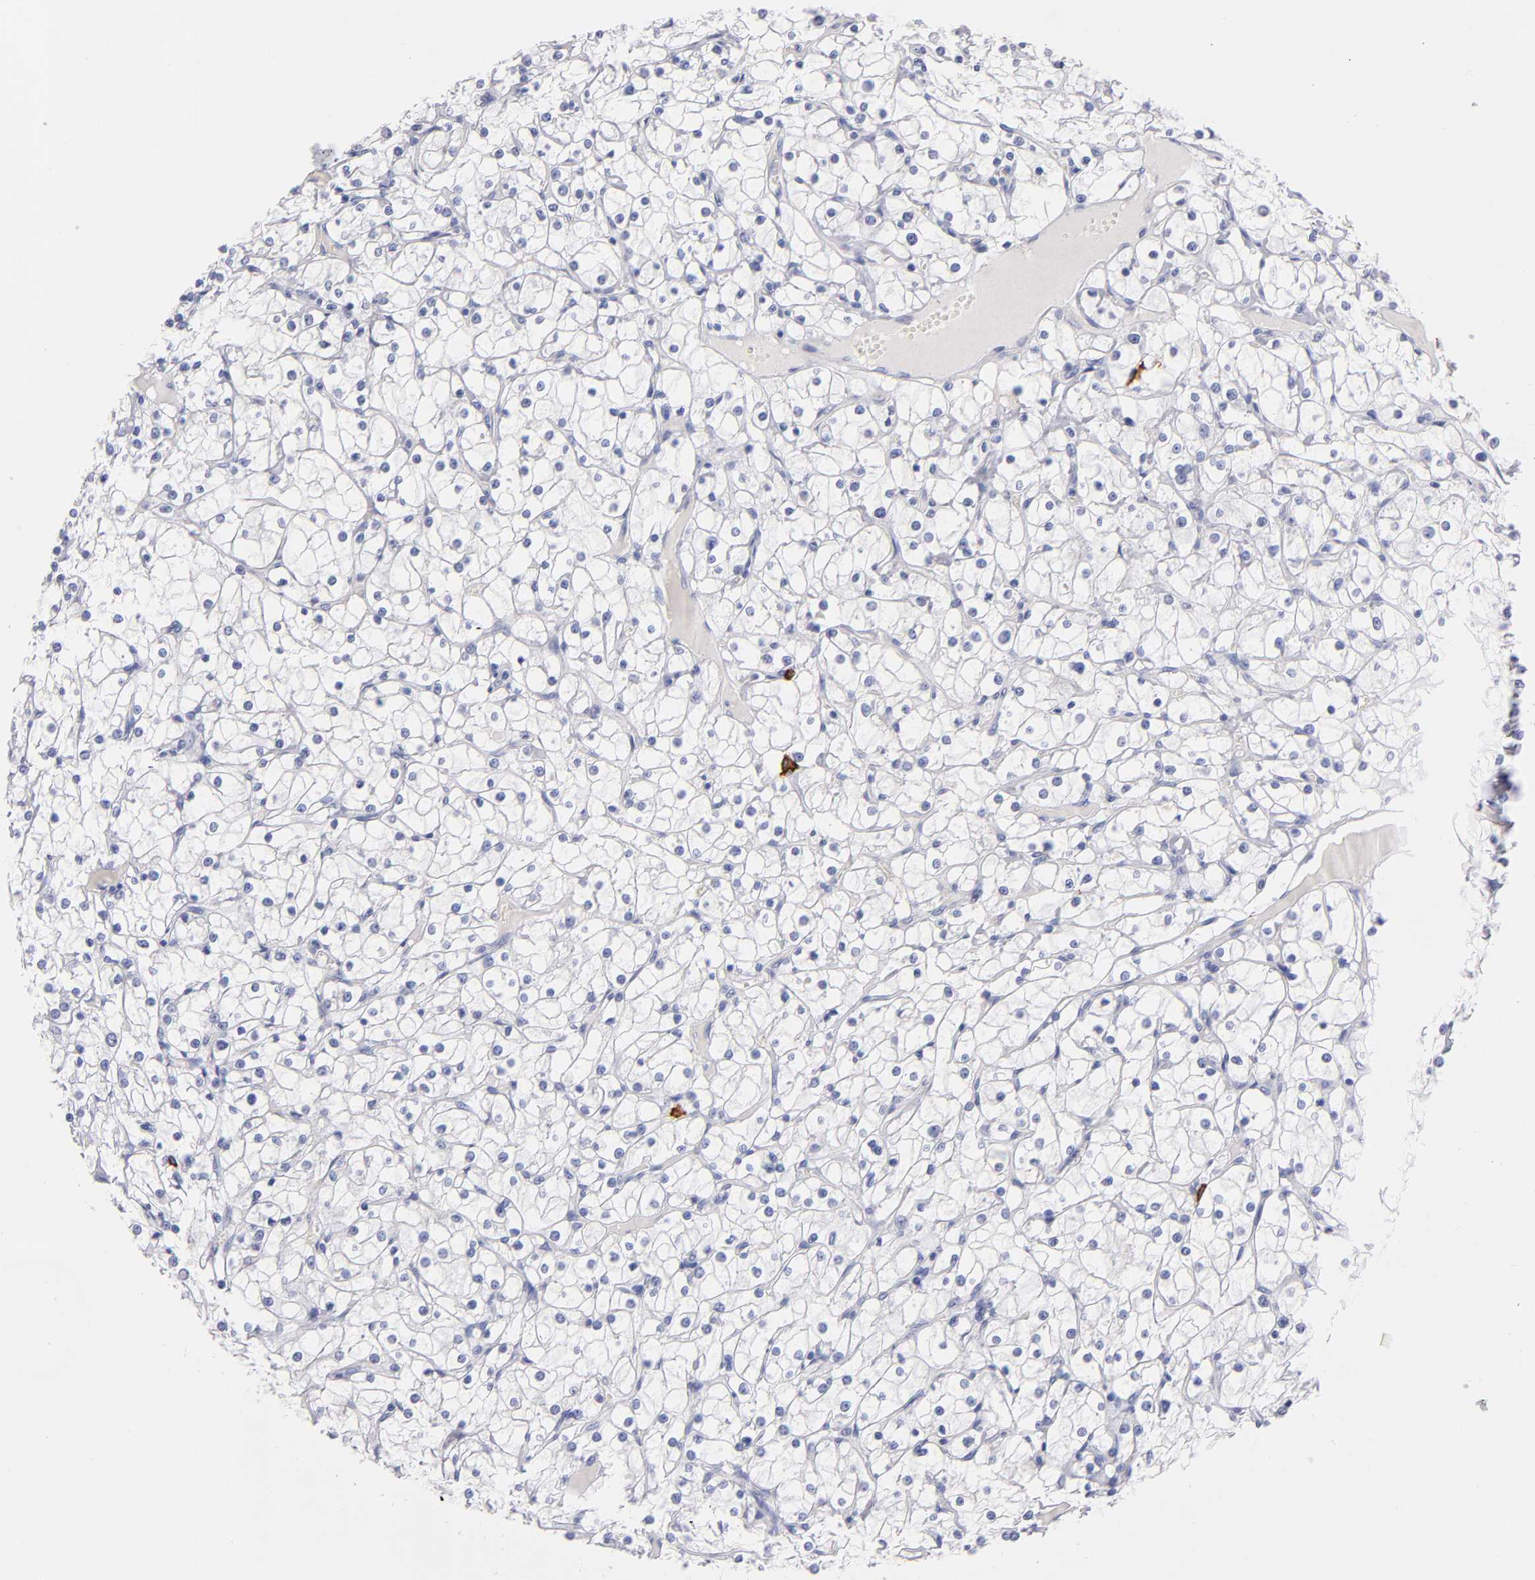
{"staining": {"intensity": "negative", "quantity": "none", "location": "none"}, "tissue": "renal cancer", "cell_type": "Tumor cells", "image_type": "cancer", "snomed": [{"axis": "morphology", "description": "Adenocarcinoma, NOS"}, {"axis": "topography", "description": "Kidney"}], "caption": "This is a histopathology image of immunohistochemistry staining of renal adenocarcinoma, which shows no positivity in tumor cells.", "gene": "KIT", "patient": {"sex": "female", "age": 73}}